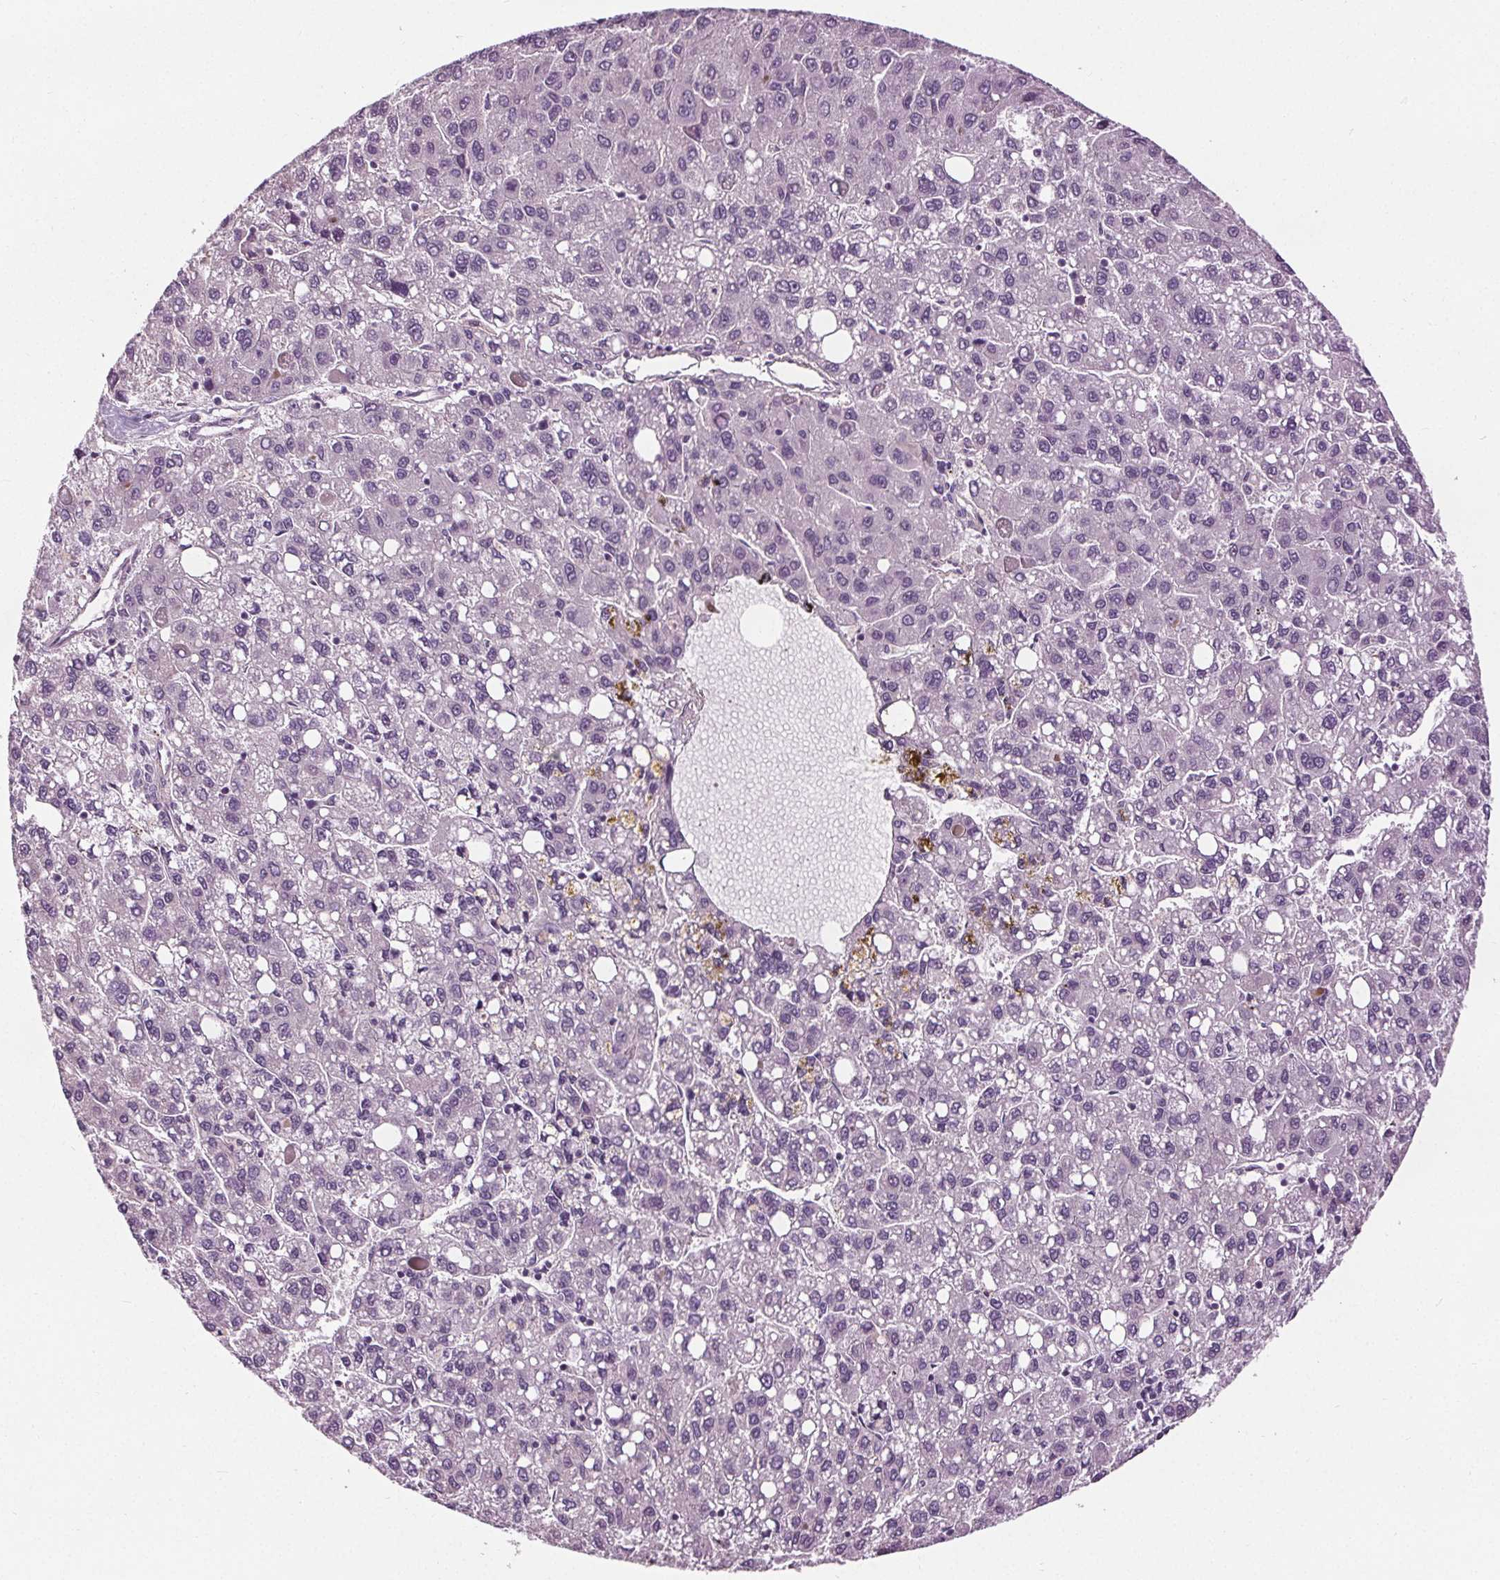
{"staining": {"intensity": "negative", "quantity": "none", "location": "none"}, "tissue": "liver cancer", "cell_type": "Tumor cells", "image_type": "cancer", "snomed": [{"axis": "morphology", "description": "Carcinoma, Hepatocellular, NOS"}, {"axis": "topography", "description": "Liver"}], "caption": "Human liver cancer stained for a protein using IHC demonstrates no expression in tumor cells.", "gene": "RASA1", "patient": {"sex": "female", "age": 82}}